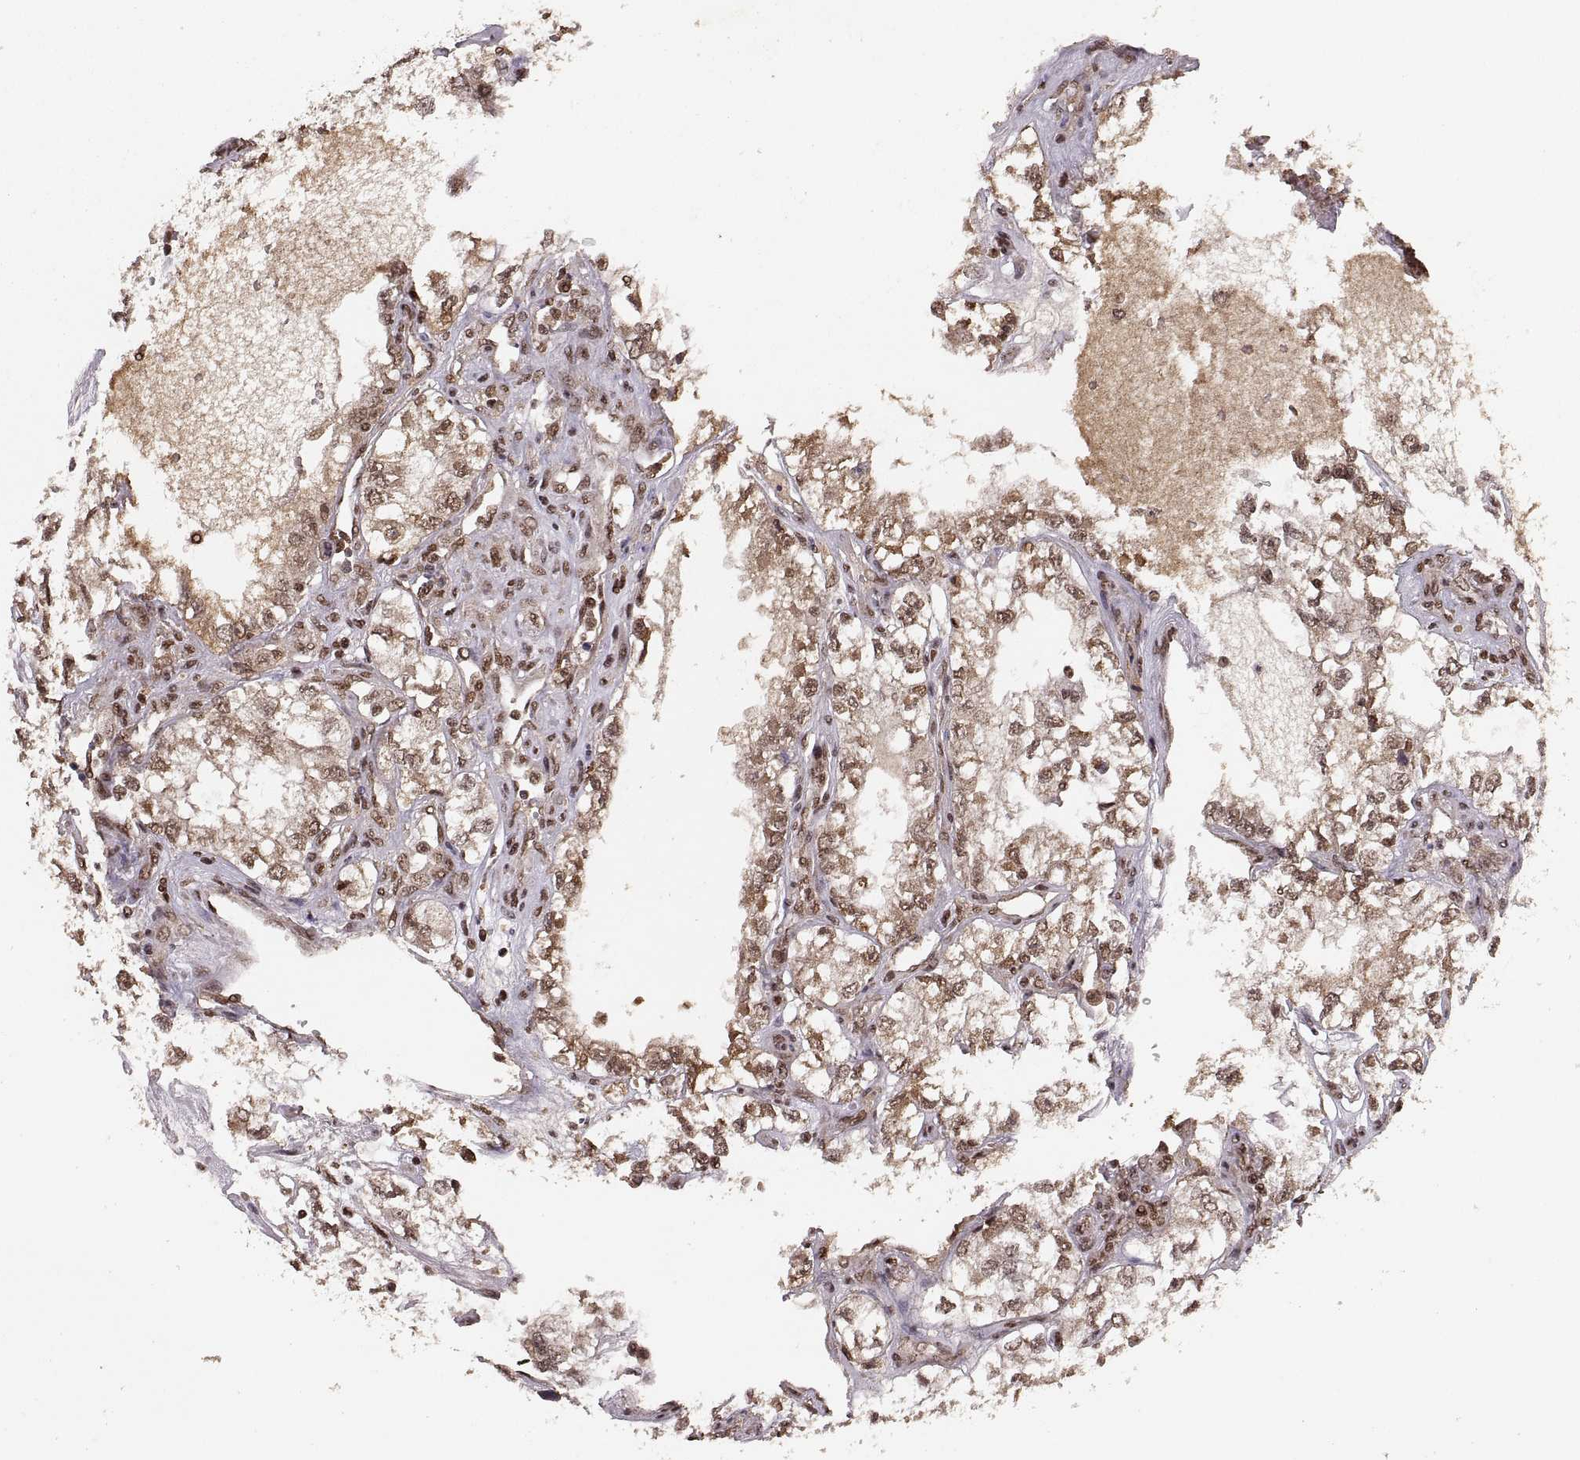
{"staining": {"intensity": "moderate", "quantity": ">75%", "location": "nuclear"}, "tissue": "renal cancer", "cell_type": "Tumor cells", "image_type": "cancer", "snomed": [{"axis": "morphology", "description": "Adenocarcinoma, NOS"}, {"axis": "topography", "description": "Kidney"}], "caption": "Protein staining shows moderate nuclear staining in about >75% of tumor cells in renal adenocarcinoma. (DAB = brown stain, brightfield microscopy at high magnification).", "gene": "RFT1", "patient": {"sex": "female", "age": 59}}